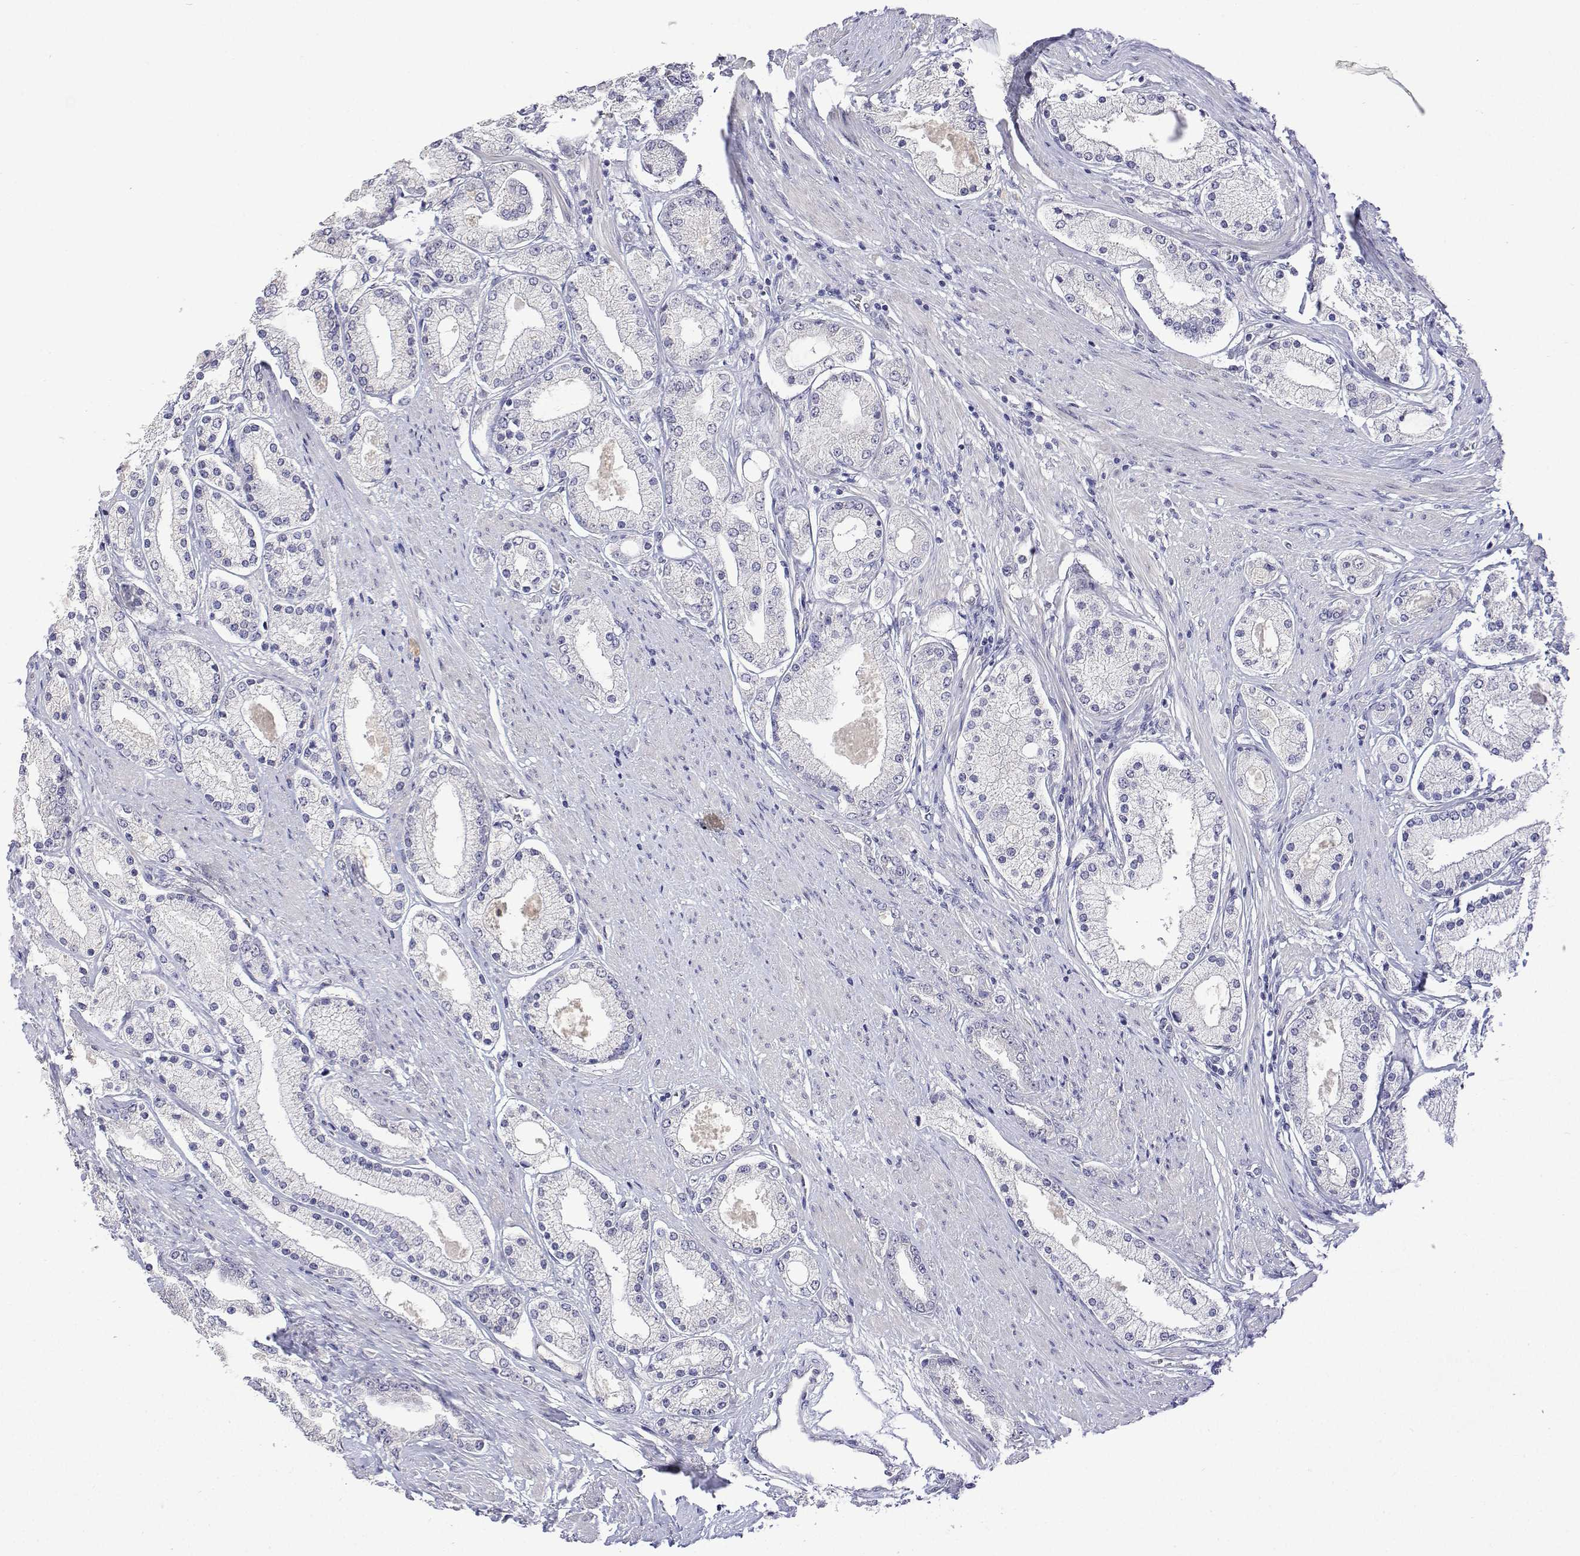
{"staining": {"intensity": "negative", "quantity": "none", "location": "none"}, "tissue": "prostate cancer", "cell_type": "Tumor cells", "image_type": "cancer", "snomed": [{"axis": "morphology", "description": "Adenocarcinoma, High grade"}, {"axis": "topography", "description": "Prostate"}], "caption": "This is an immunohistochemistry (IHC) histopathology image of human prostate cancer. There is no expression in tumor cells.", "gene": "PLCB1", "patient": {"sex": "male", "age": 67}}